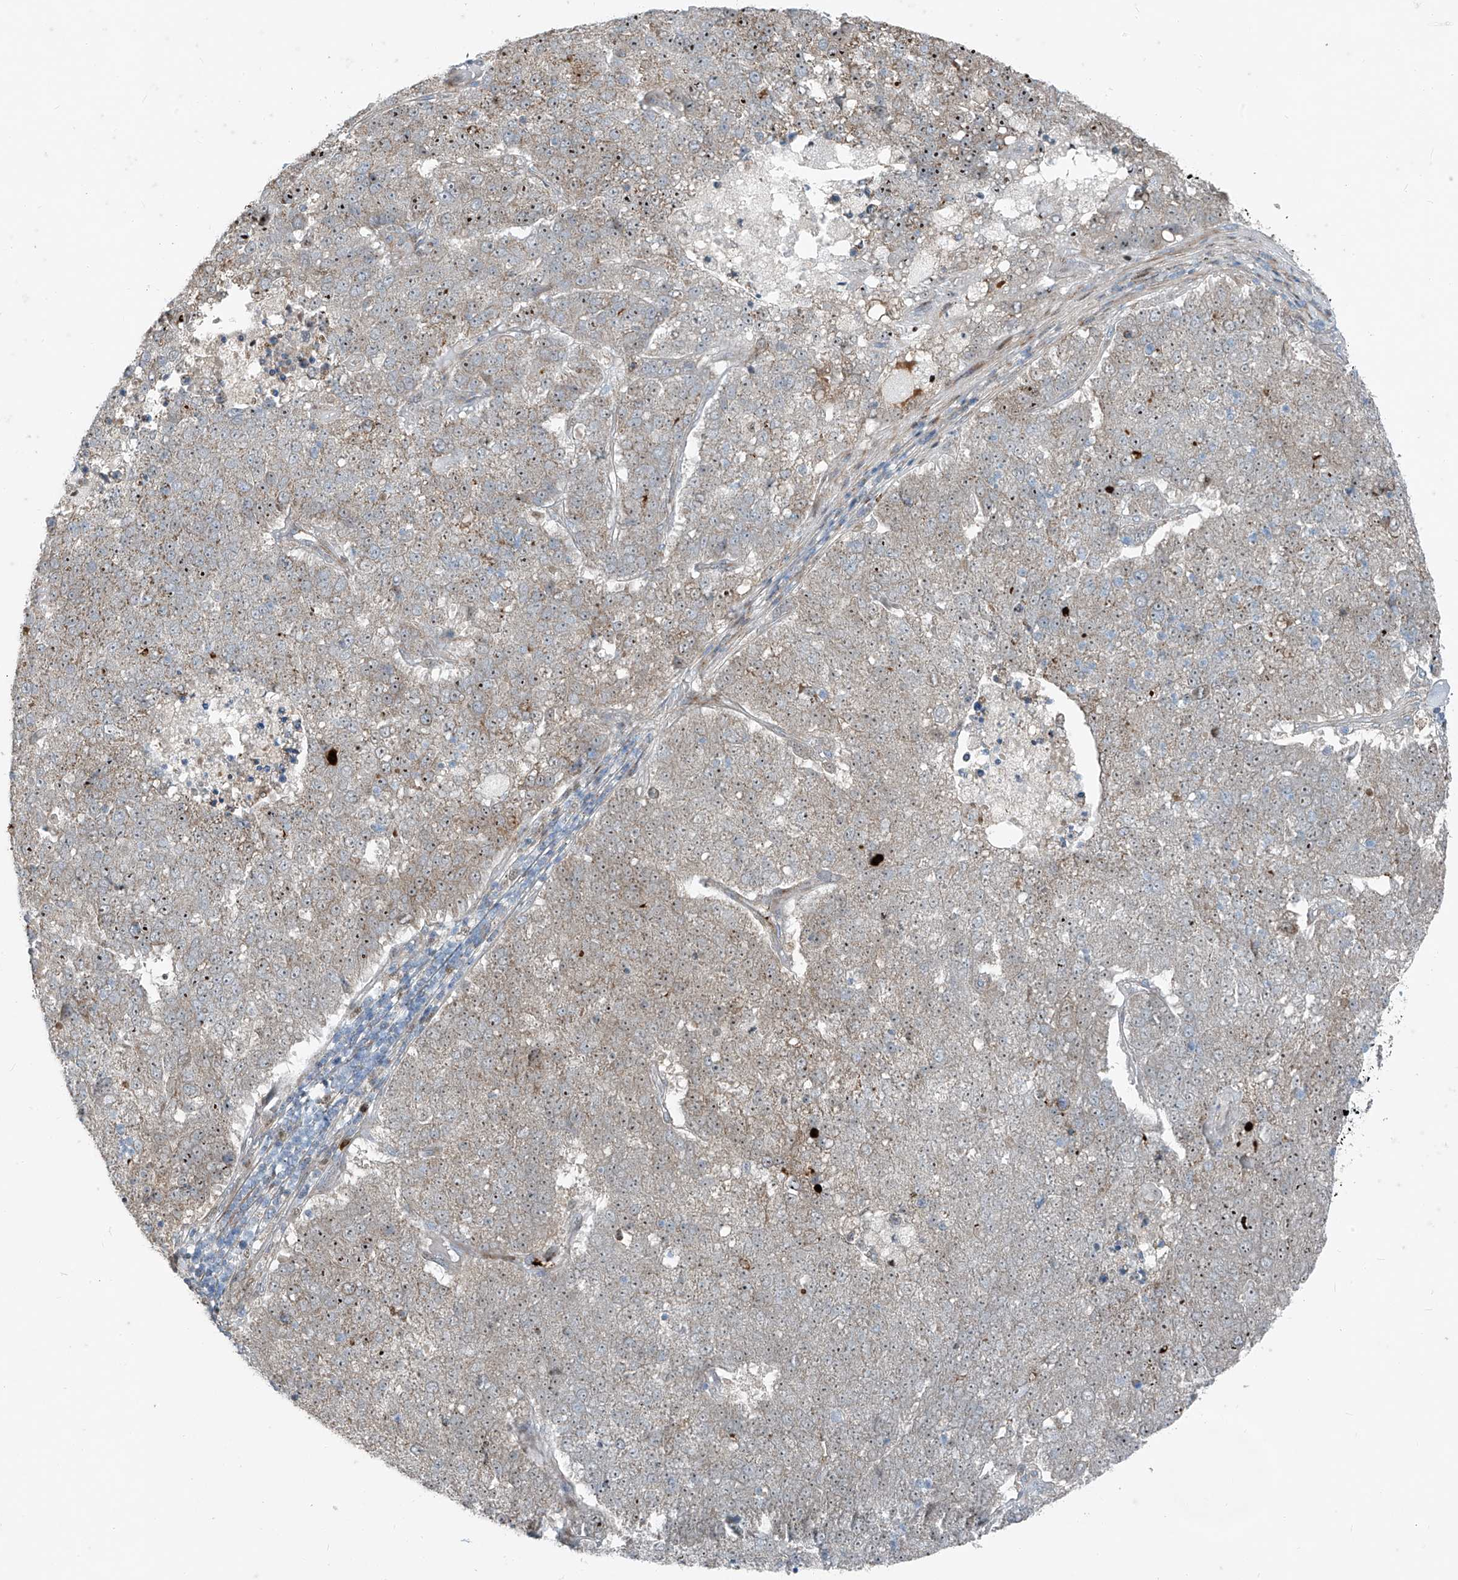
{"staining": {"intensity": "moderate", "quantity": "25%-75%", "location": "nuclear"}, "tissue": "pancreatic cancer", "cell_type": "Tumor cells", "image_type": "cancer", "snomed": [{"axis": "morphology", "description": "Adenocarcinoma, NOS"}, {"axis": "topography", "description": "Pancreas"}], "caption": "This histopathology image reveals immunohistochemistry (IHC) staining of adenocarcinoma (pancreatic), with medium moderate nuclear staining in approximately 25%-75% of tumor cells.", "gene": "PPCS", "patient": {"sex": "female", "age": 61}}